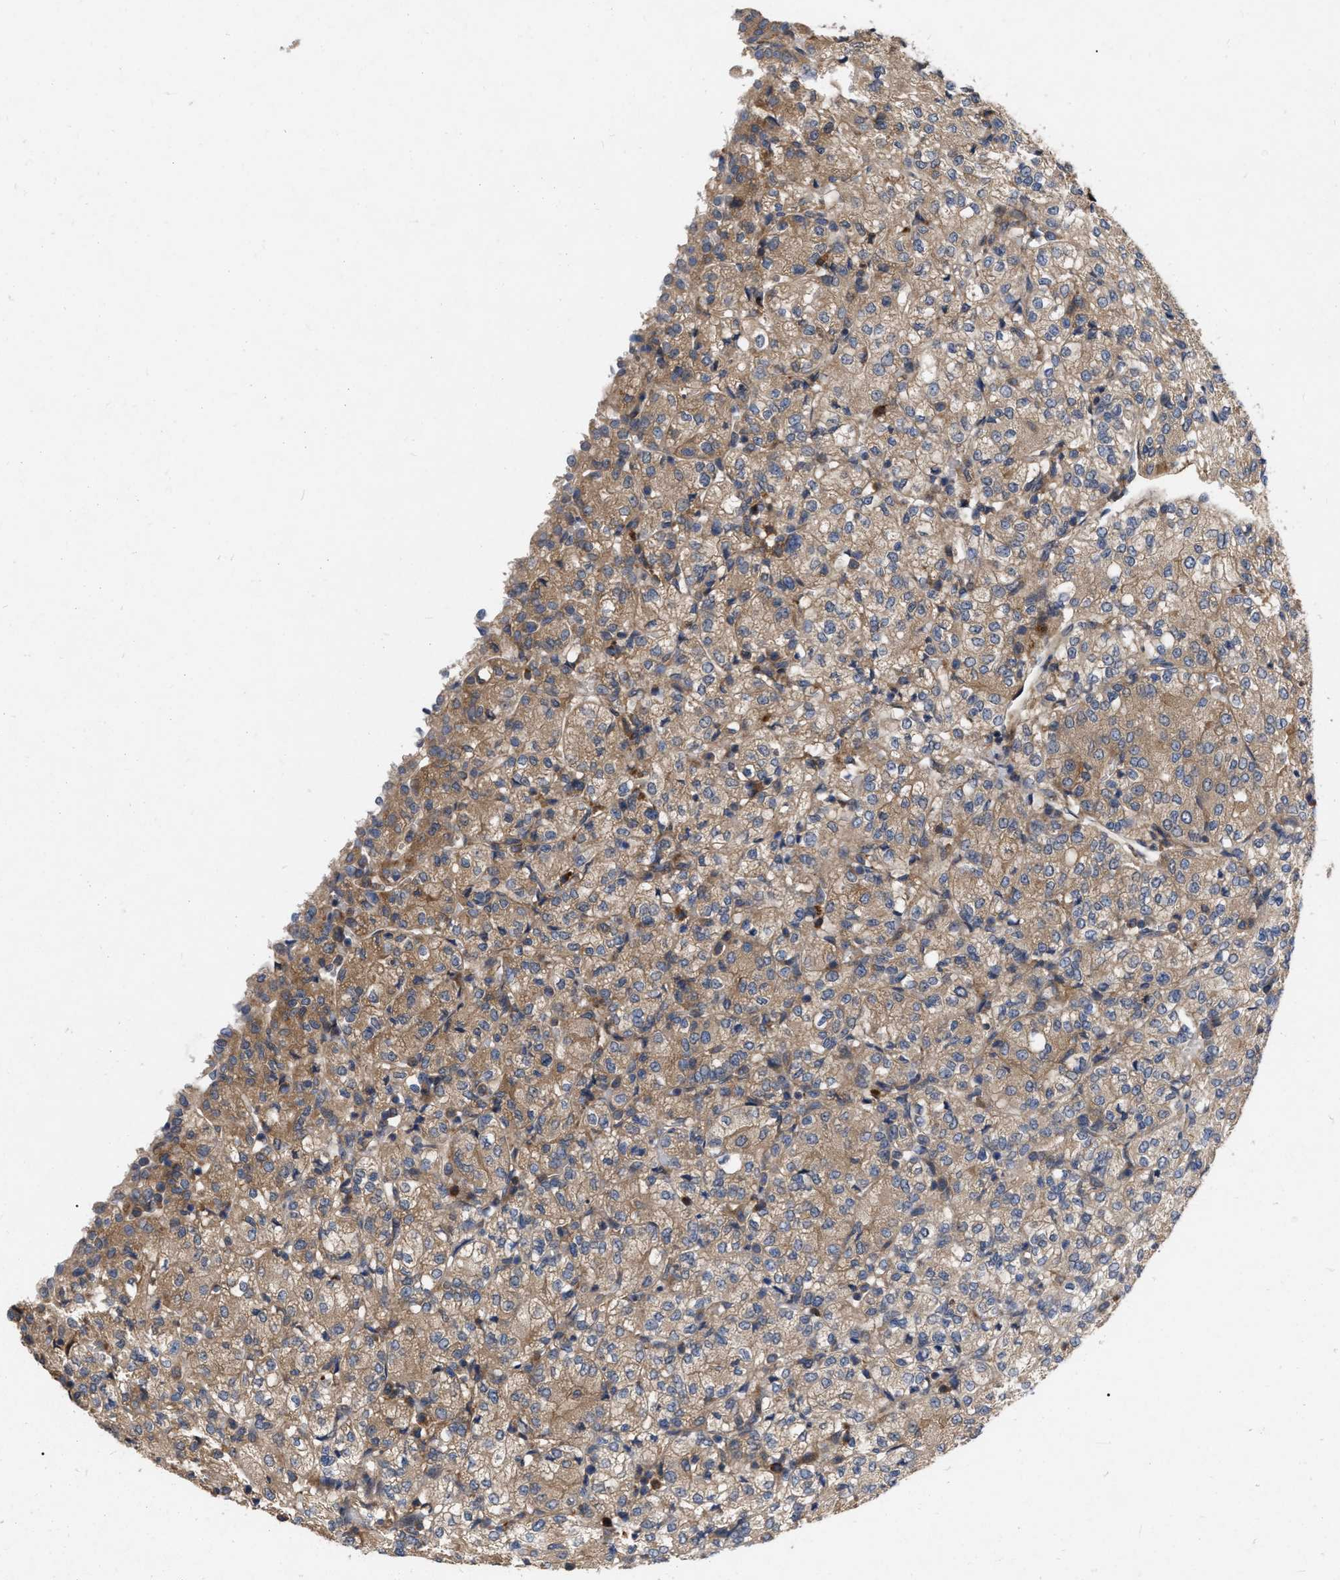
{"staining": {"intensity": "moderate", "quantity": ">75%", "location": "cytoplasmic/membranous"}, "tissue": "renal cancer", "cell_type": "Tumor cells", "image_type": "cancer", "snomed": [{"axis": "morphology", "description": "Adenocarcinoma, NOS"}, {"axis": "topography", "description": "Kidney"}], "caption": "About >75% of tumor cells in human renal cancer reveal moderate cytoplasmic/membranous protein positivity as visualized by brown immunohistochemical staining.", "gene": "CDKN2C", "patient": {"sex": "male", "age": 77}}